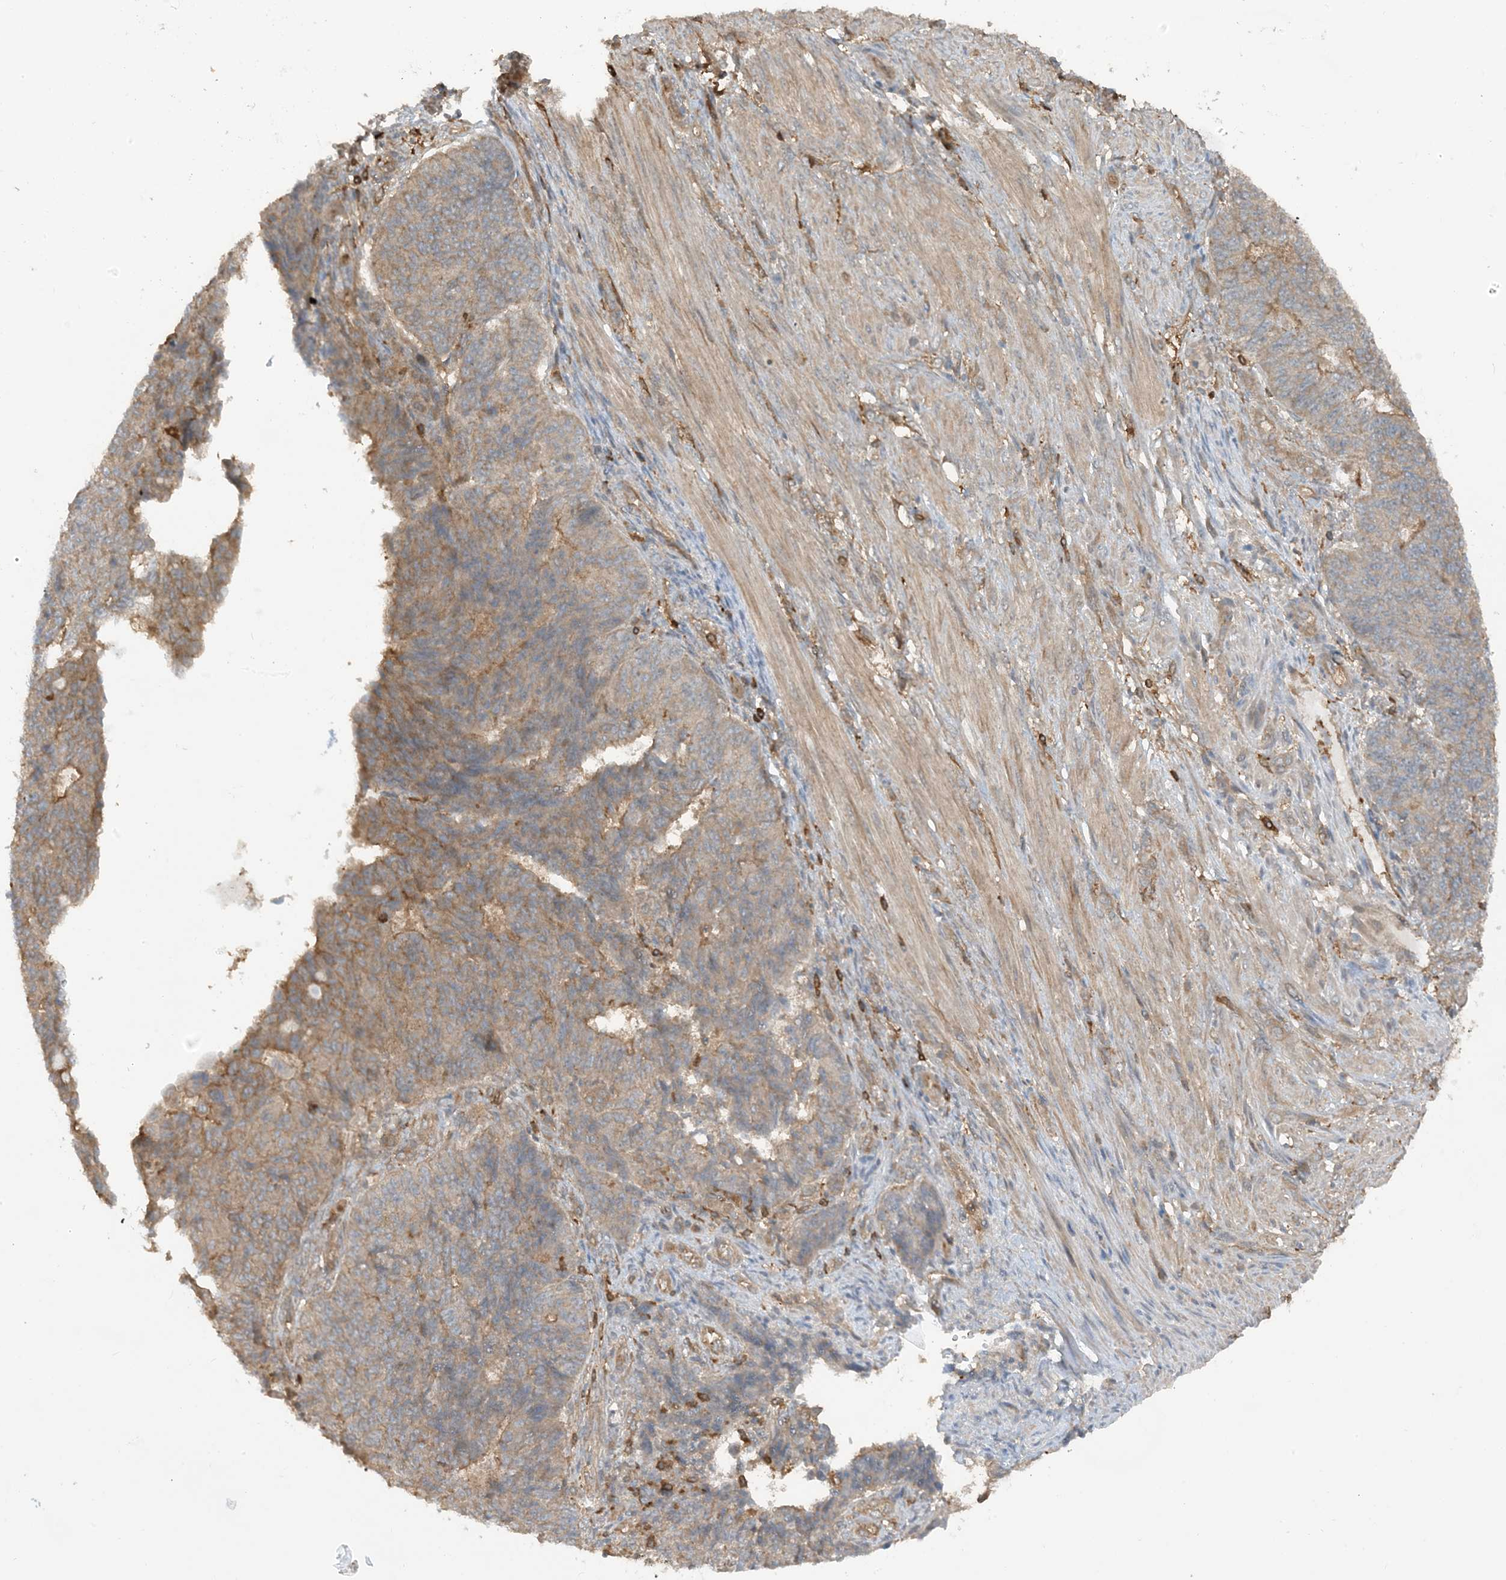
{"staining": {"intensity": "moderate", "quantity": "<25%", "location": "cytoplasmic/membranous"}, "tissue": "endometrial cancer", "cell_type": "Tumor cells", "image_type": "cancer", "snomed": [{"axis": "morphology", "description": "Adenocarcinoma, NOS"}, {"axis": "topography", "description": "Endometrium"}], "caption": "High-power microscopy captured an IHC photomicrograph of adenocarcinoma (endometrial), revealing moderate cytoplasmic/membranous positivity in approximately <25% of tumor cells. Nuclei are stained in blue.", "gene": "CAPZB", "patient": {"sex": "female", "age": 32}}